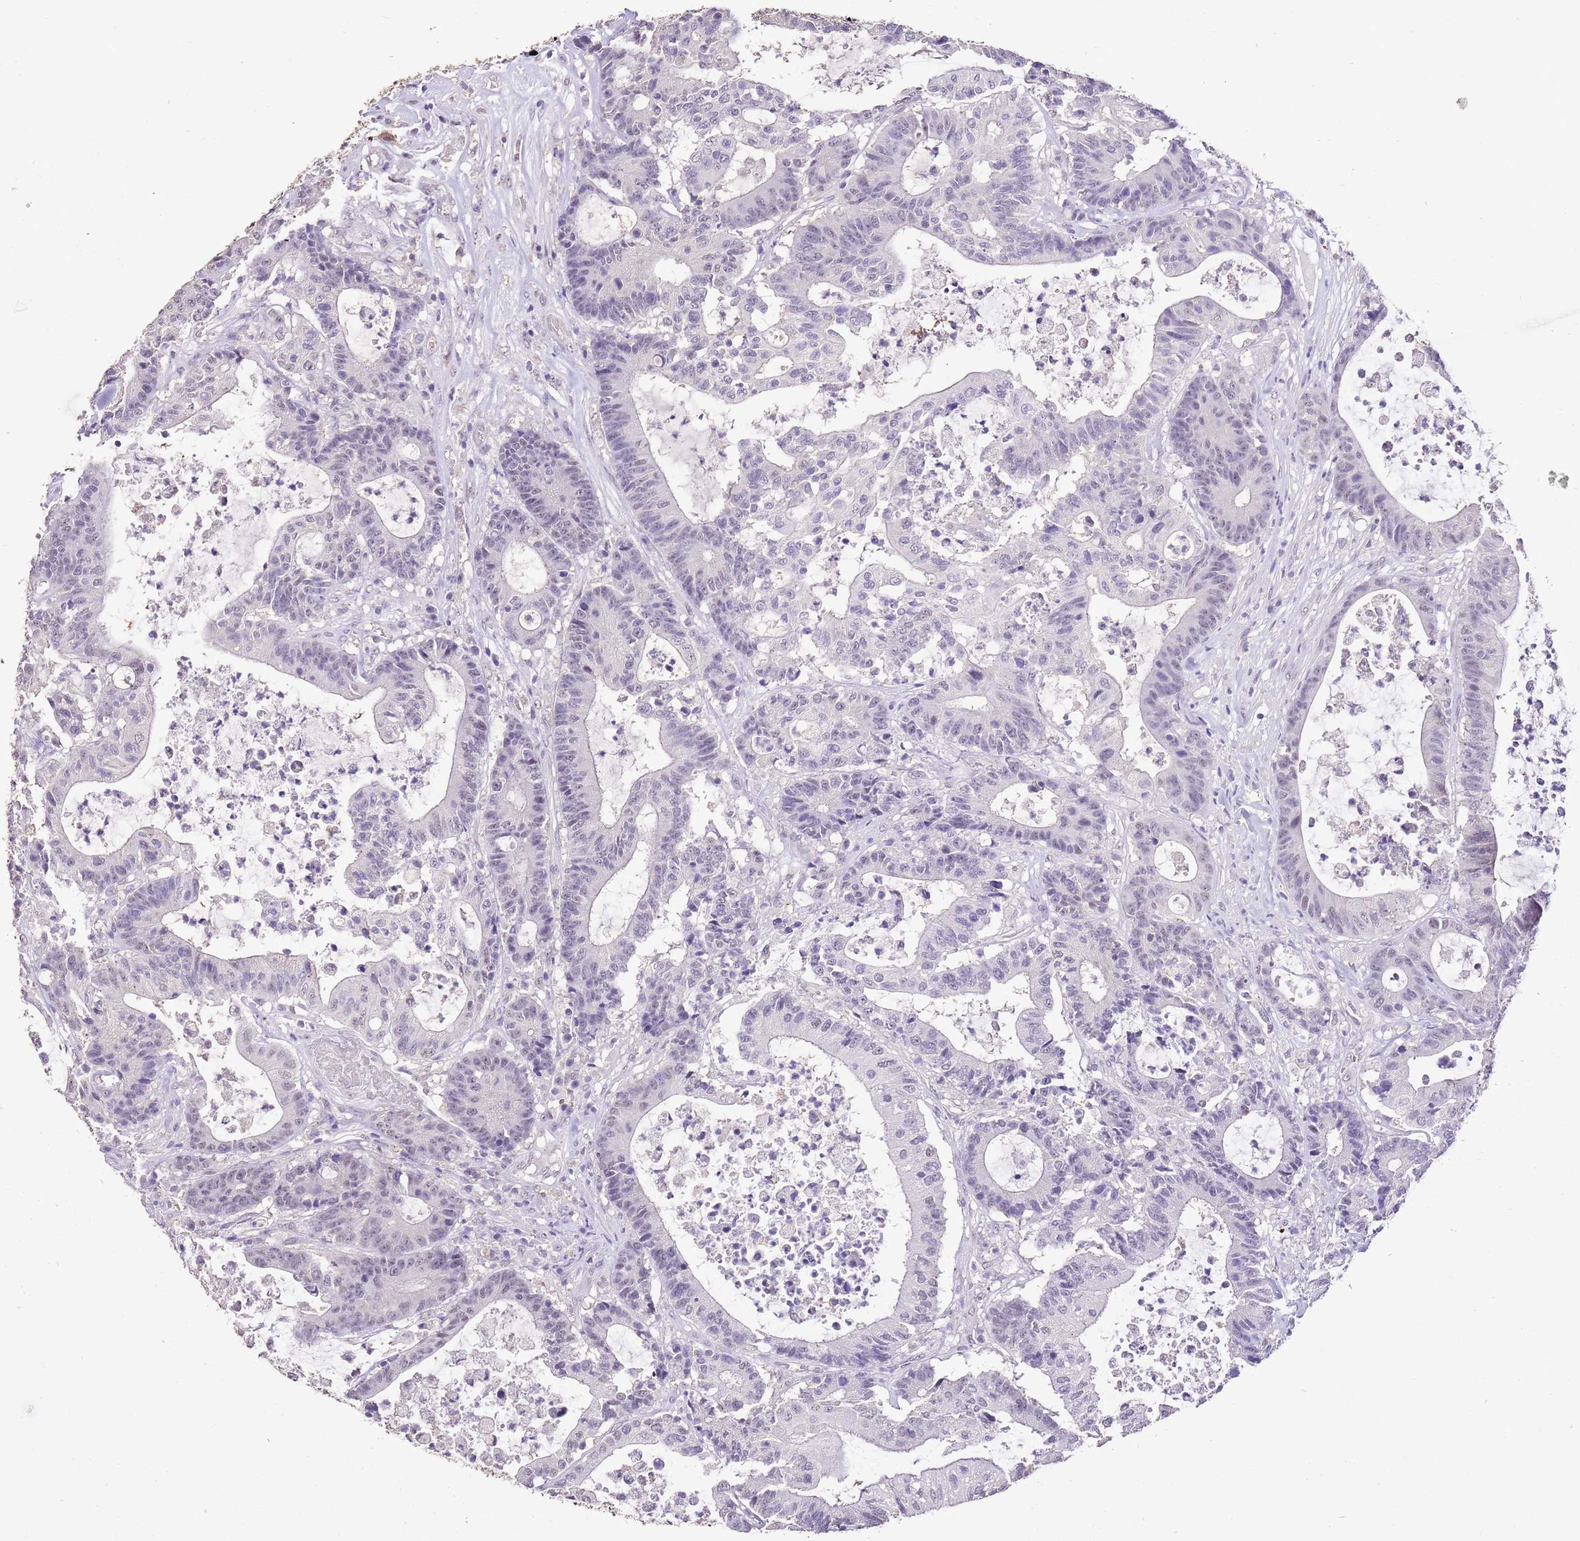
{"staining": {"intensity": "weak", "quantity": "<25%", "location": "nuclear"}, "tissue": "colorectal cancer", "cell_type": "Tumor cells", "image_type": "cancer", "snomed": [{"axis": "morphology", "description": "Adenocarcinoma, NOS"}, {"axis": "topography", "description": "Colon"}], "caption": "This photomicrograph is of colorectal adenocarcinoma stained with IHC to label a protein in brown with the nuclei are counter-stained blue. There is no expression in tumor cells.", "gene": "IZUMO4", "patient": {"sex": "female", "age": 84}}